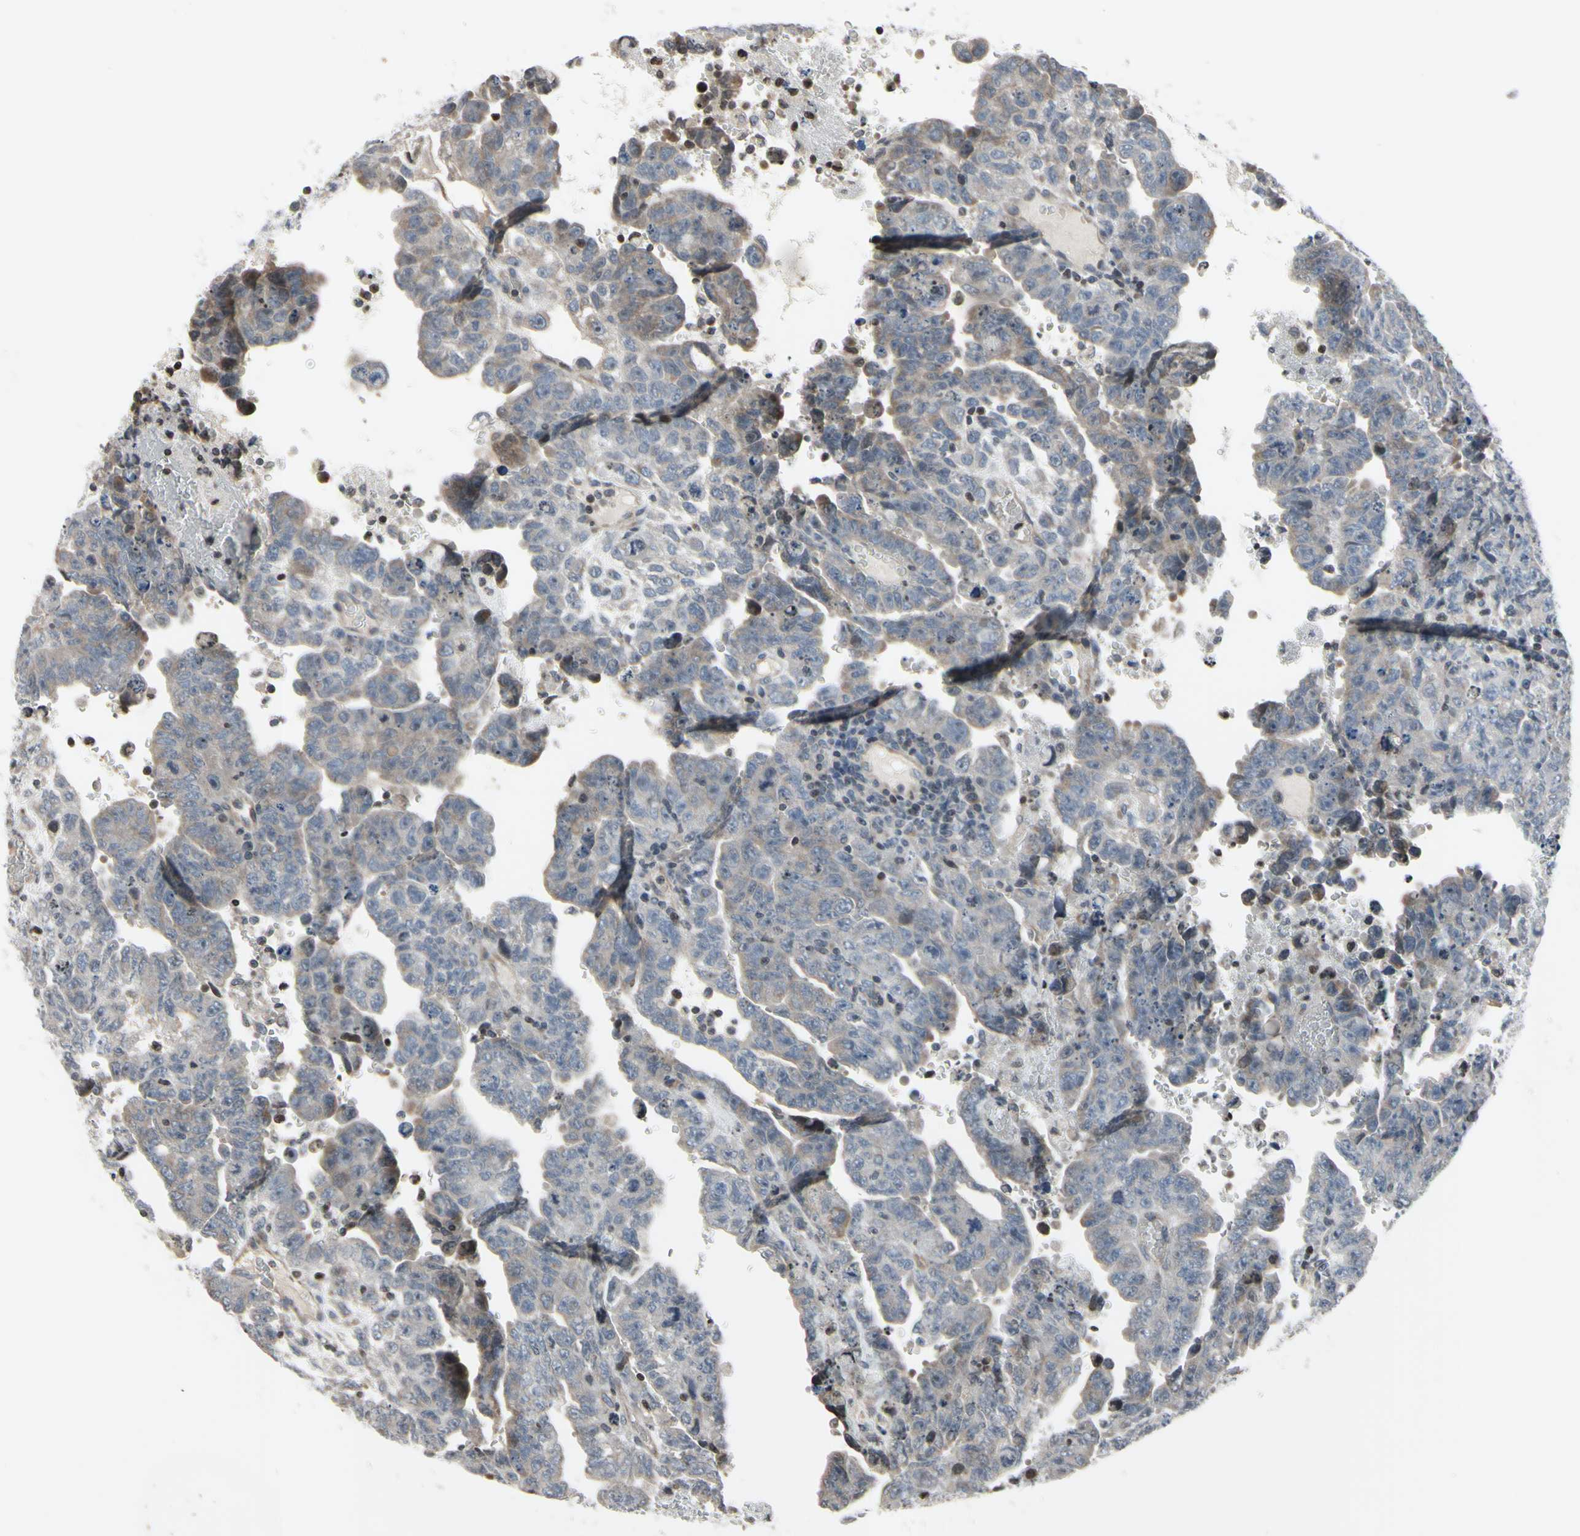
{"staining": {"intensity": "weak", "quantity": "25%-75%", "location": "cytoplasmic/membranous"}, "tissue": "testis cancer", "cell_type": "Tumor cells", "image_type": "cancer", "snomed": [{"axis": "morphology", "description": "Carcinoma, Embryonal, NOS"}, {"axis": "topography", "description": "Testis"}], "caption": "Immunohistochemical staining of human testis embryonal carcinoma reveals low levels of weak cytoplasmic/membranous protein staining in approximately 25%-75% of tumor cells.", "gene": "ARG1", "patient": {"sex": "male", "age": 28}}